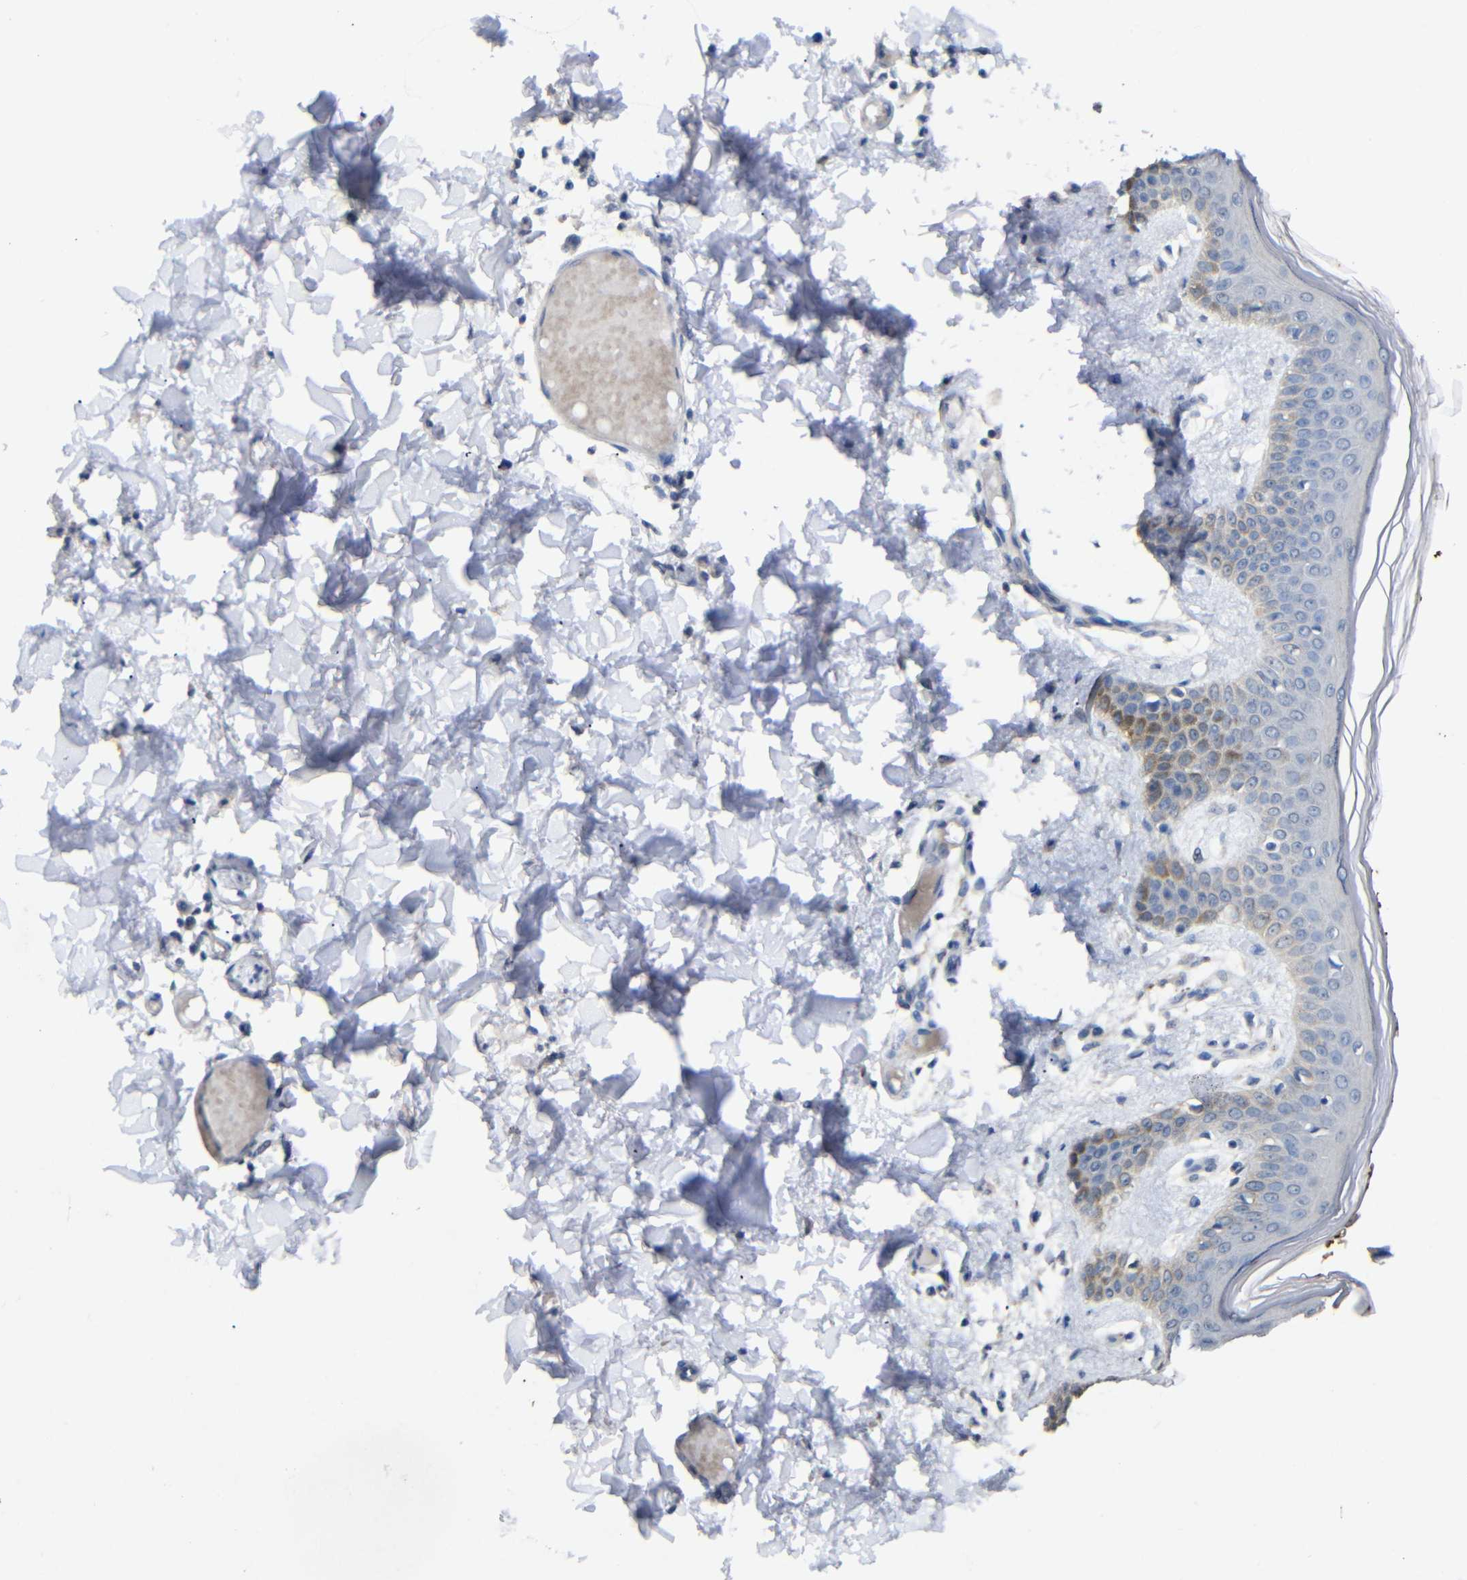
{"staining": {"intensity": "negative", "quantity": "none", "location": "none"}, "tissue": "skin", "cell_type": "Fibroblasts", "image_type": "normal", "snomed": [{"axis": "morphology", "description": "Normal tissue, NOS"}, {"axis": "topography", "description": "Skin"}], "caption": "Immunohistochemistry (IHC) image of benign human skin stained for a protein (brown), which exhibits no positivity in fibroblasts.", "gene": "HNF1A", "patient": {"sex": "male", "age": 53}}